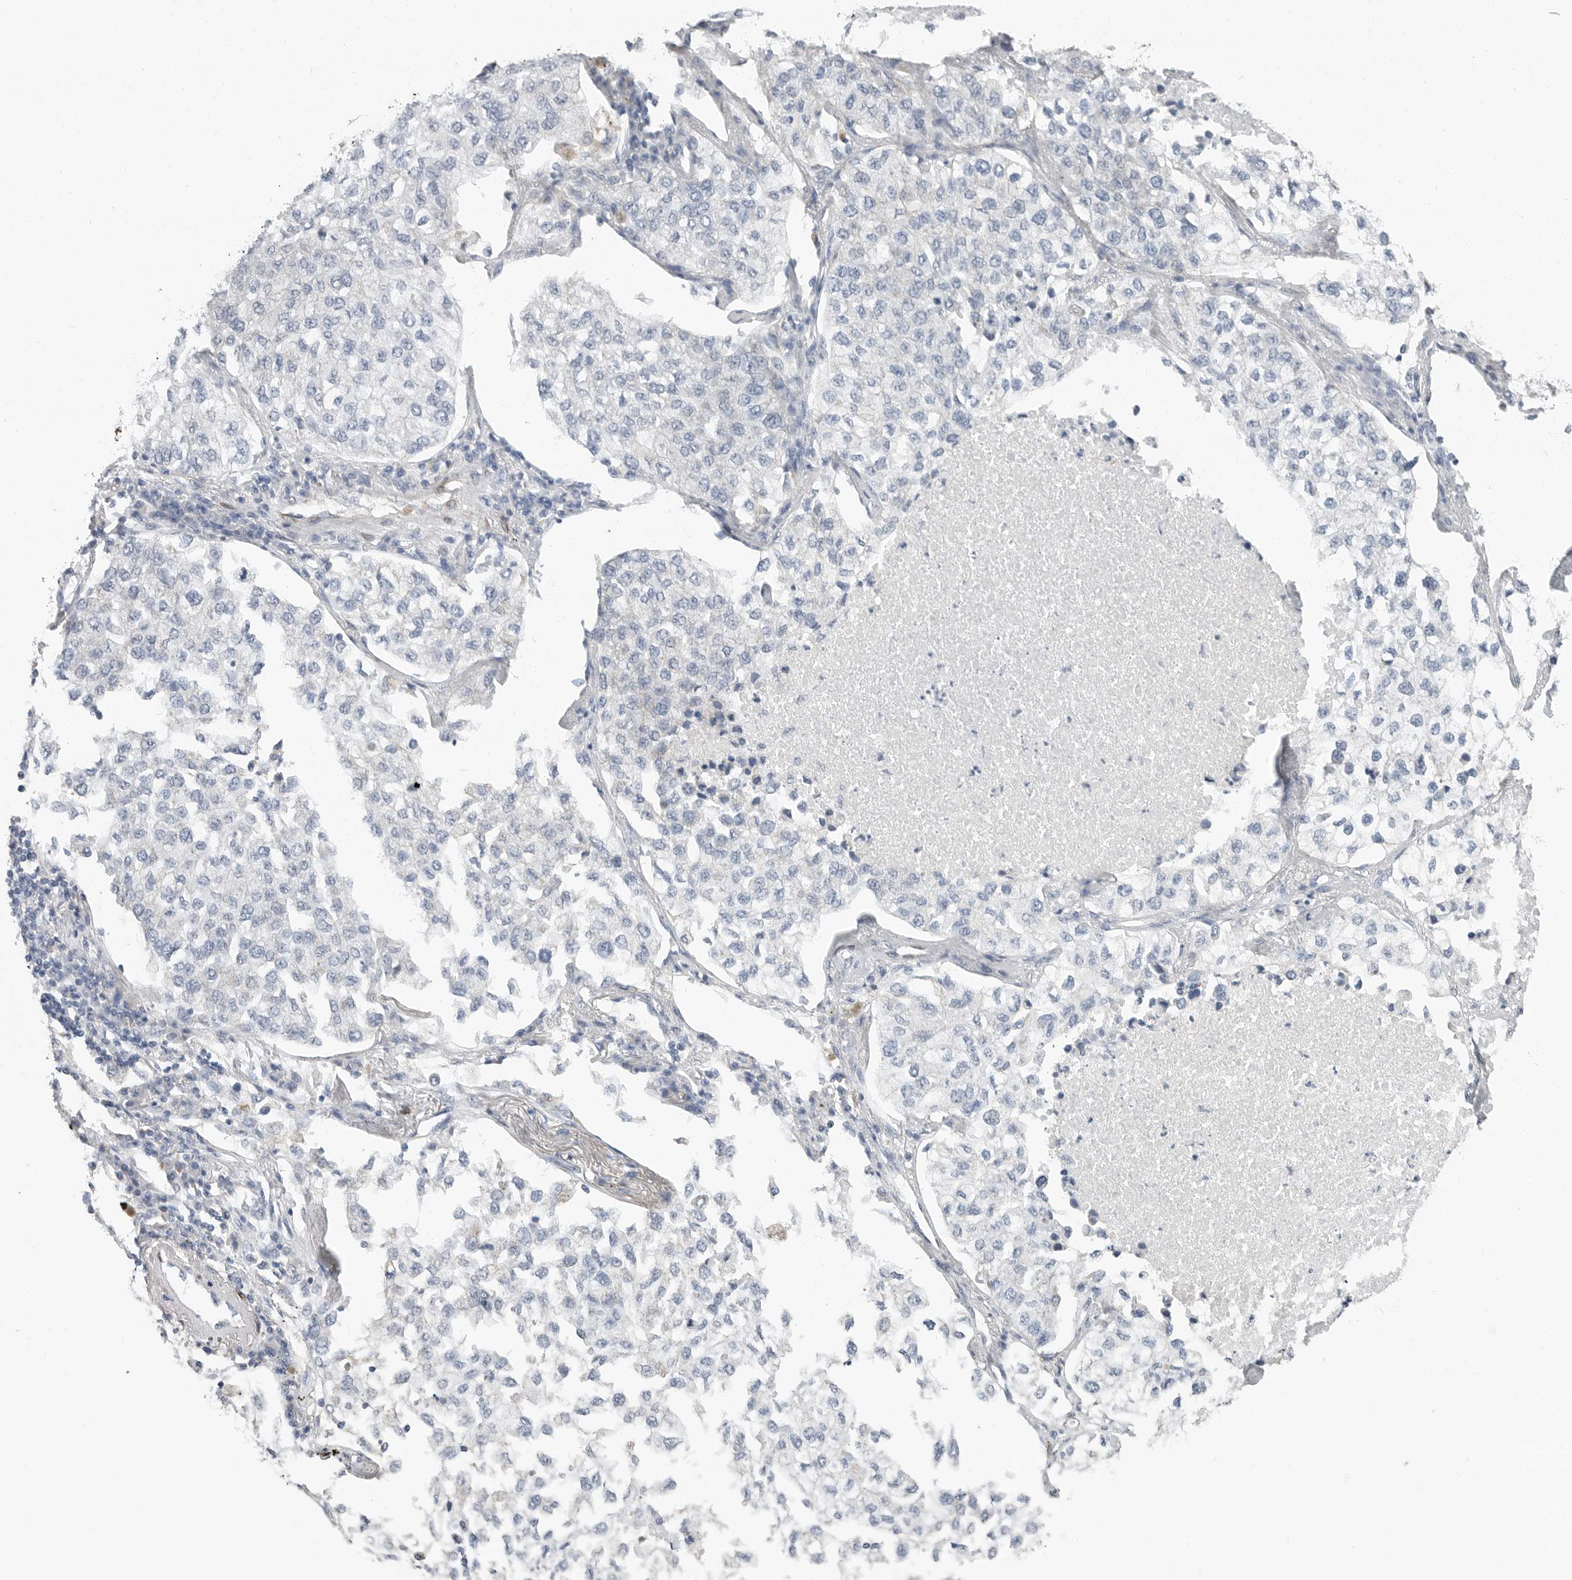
{"staining": {"intensity": "negative", "quantity": "none", "location": "none"}, "tissue": "lung cancer", "cell_type": "Tumor cells", "image_type": "cancer", "snomed": [{"axis": "morphology", "description": "Adenocarcinoma, NOS"}, {"axis": "topography", "description": "Lung"}], "caption": "Immunohistochemistry (IHC) micrograph of neoplastic tissue: human adenocarcinoma (lung) stained with DAB (3,3'-diaminobenzidine) reveals no significant protein expression in tumor cells. (DAB (3,3'-diaminobenzidine) immunohistochemistry, high magnification).", "gene": "PLN", "patient": {"sex": "male", "age": 63}}